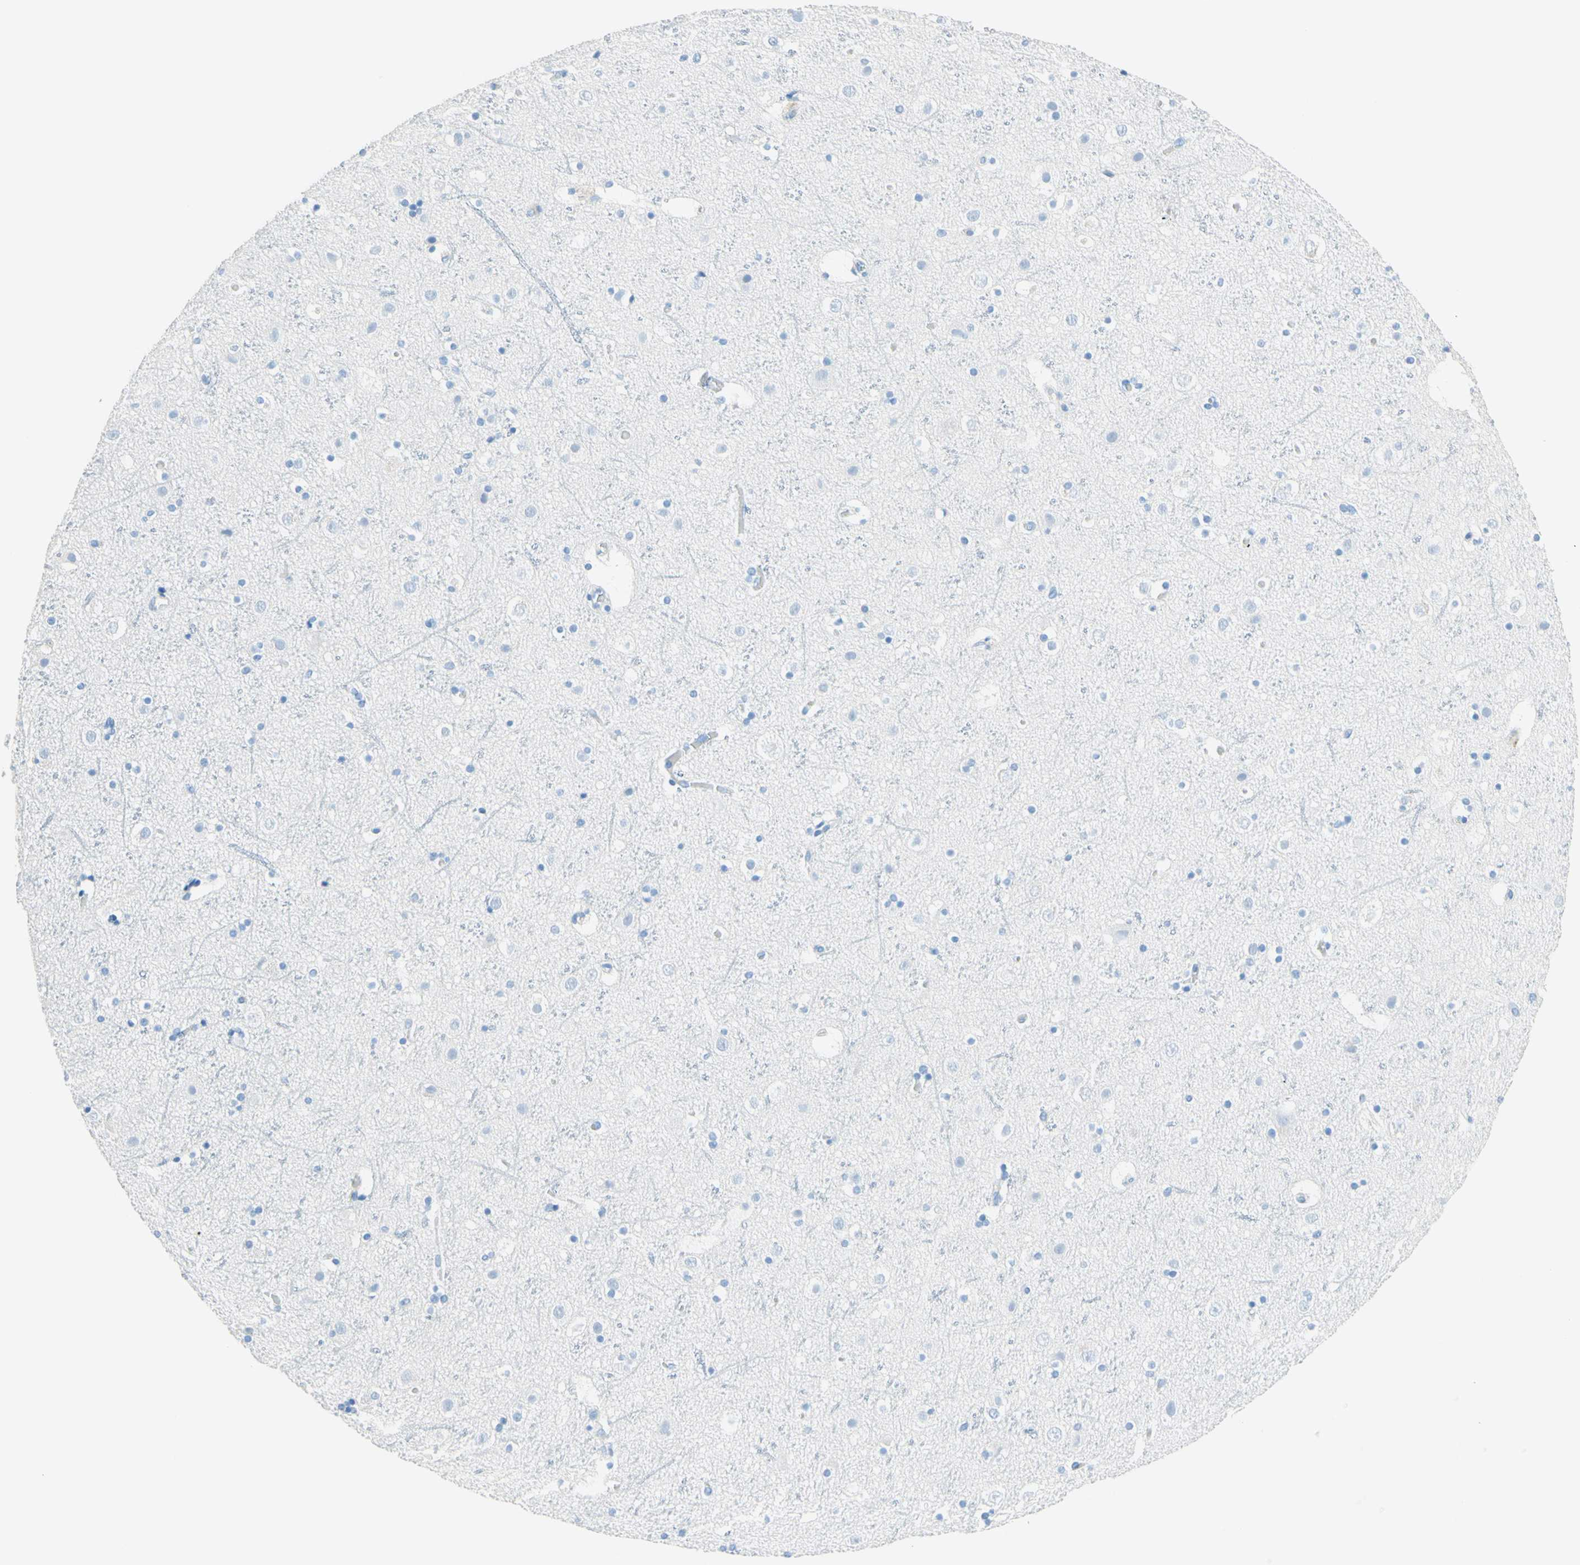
{"staining": {"intensity": "negative", "quantity": "none", "location": "none"}, "tissue": "cerebral cortex", "cell_type": "Endothelial cells", "image_type": "normal", "snomed": [{"axis": "morphology", "description": "Normal tissue, NOS"}, {"axis": "topography", "description": "Cerebral cortex"}], "caption": "IHC of normal human cerebral cortex displays no positivity in endothelial cells.", "gene": "IL6ST", "patient": {"sex": "male", "age": 45}}